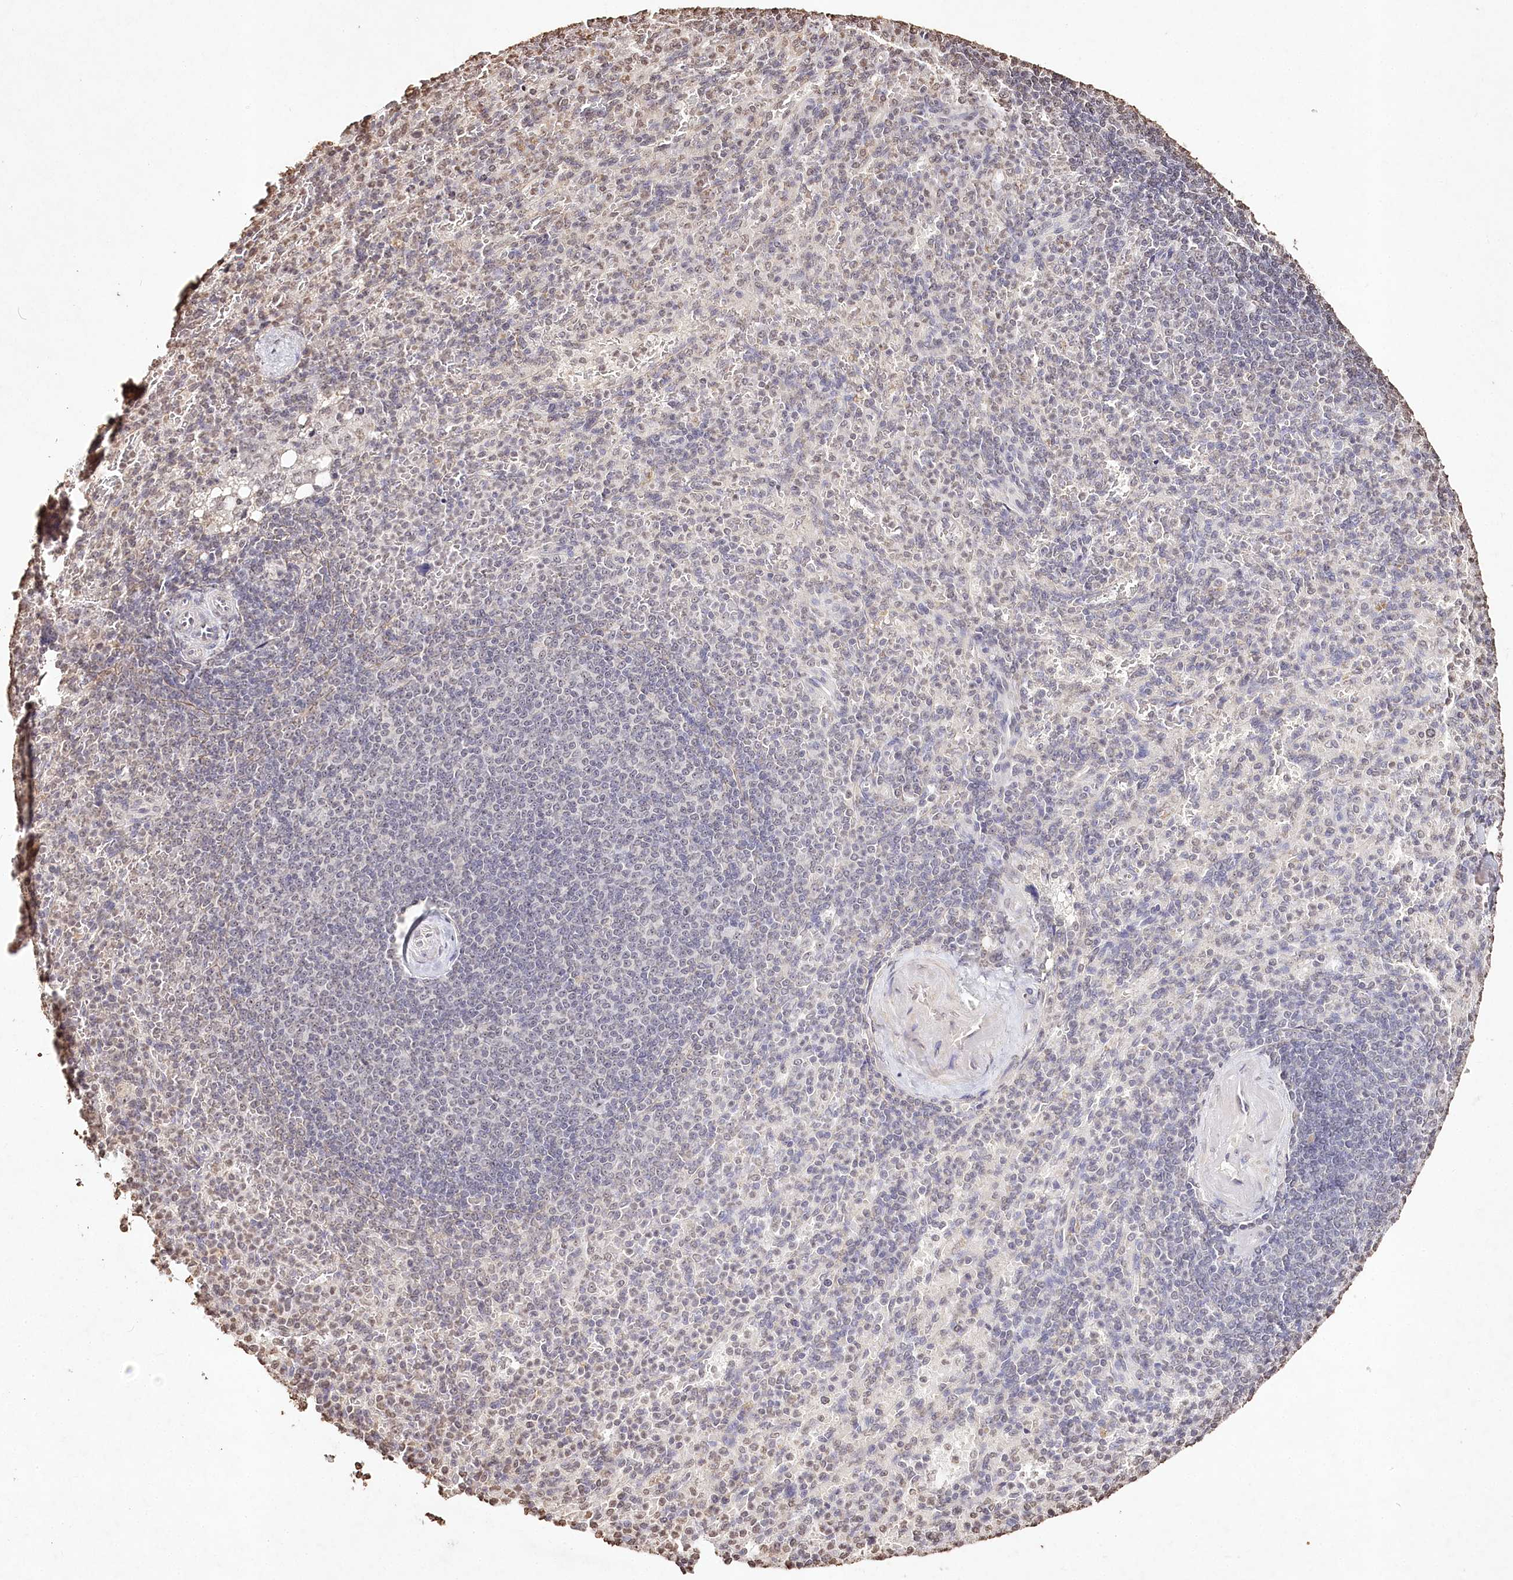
{"staining": {"intensity": "negative", "quantity": "none", "location": "none"}, "tissue": "spleen", "cell_type": "Cells in red pulp", "image_type": "normal", "snomed": [{"axis": "morphology", "description": "Normal tissue, NOS"}, {"axis": "topography", "description": "Spleen"}], "caption": "An immunohistochemistry image of benign spleen is shown. There is no staining in cells in red pulp of spleen. (Brightfield microscopy of DAB (3,3'-diaminobenzidine) IHC at high magnification).", "gene": "DMXL1", "patient": {"sex": "female", "age": 74}}